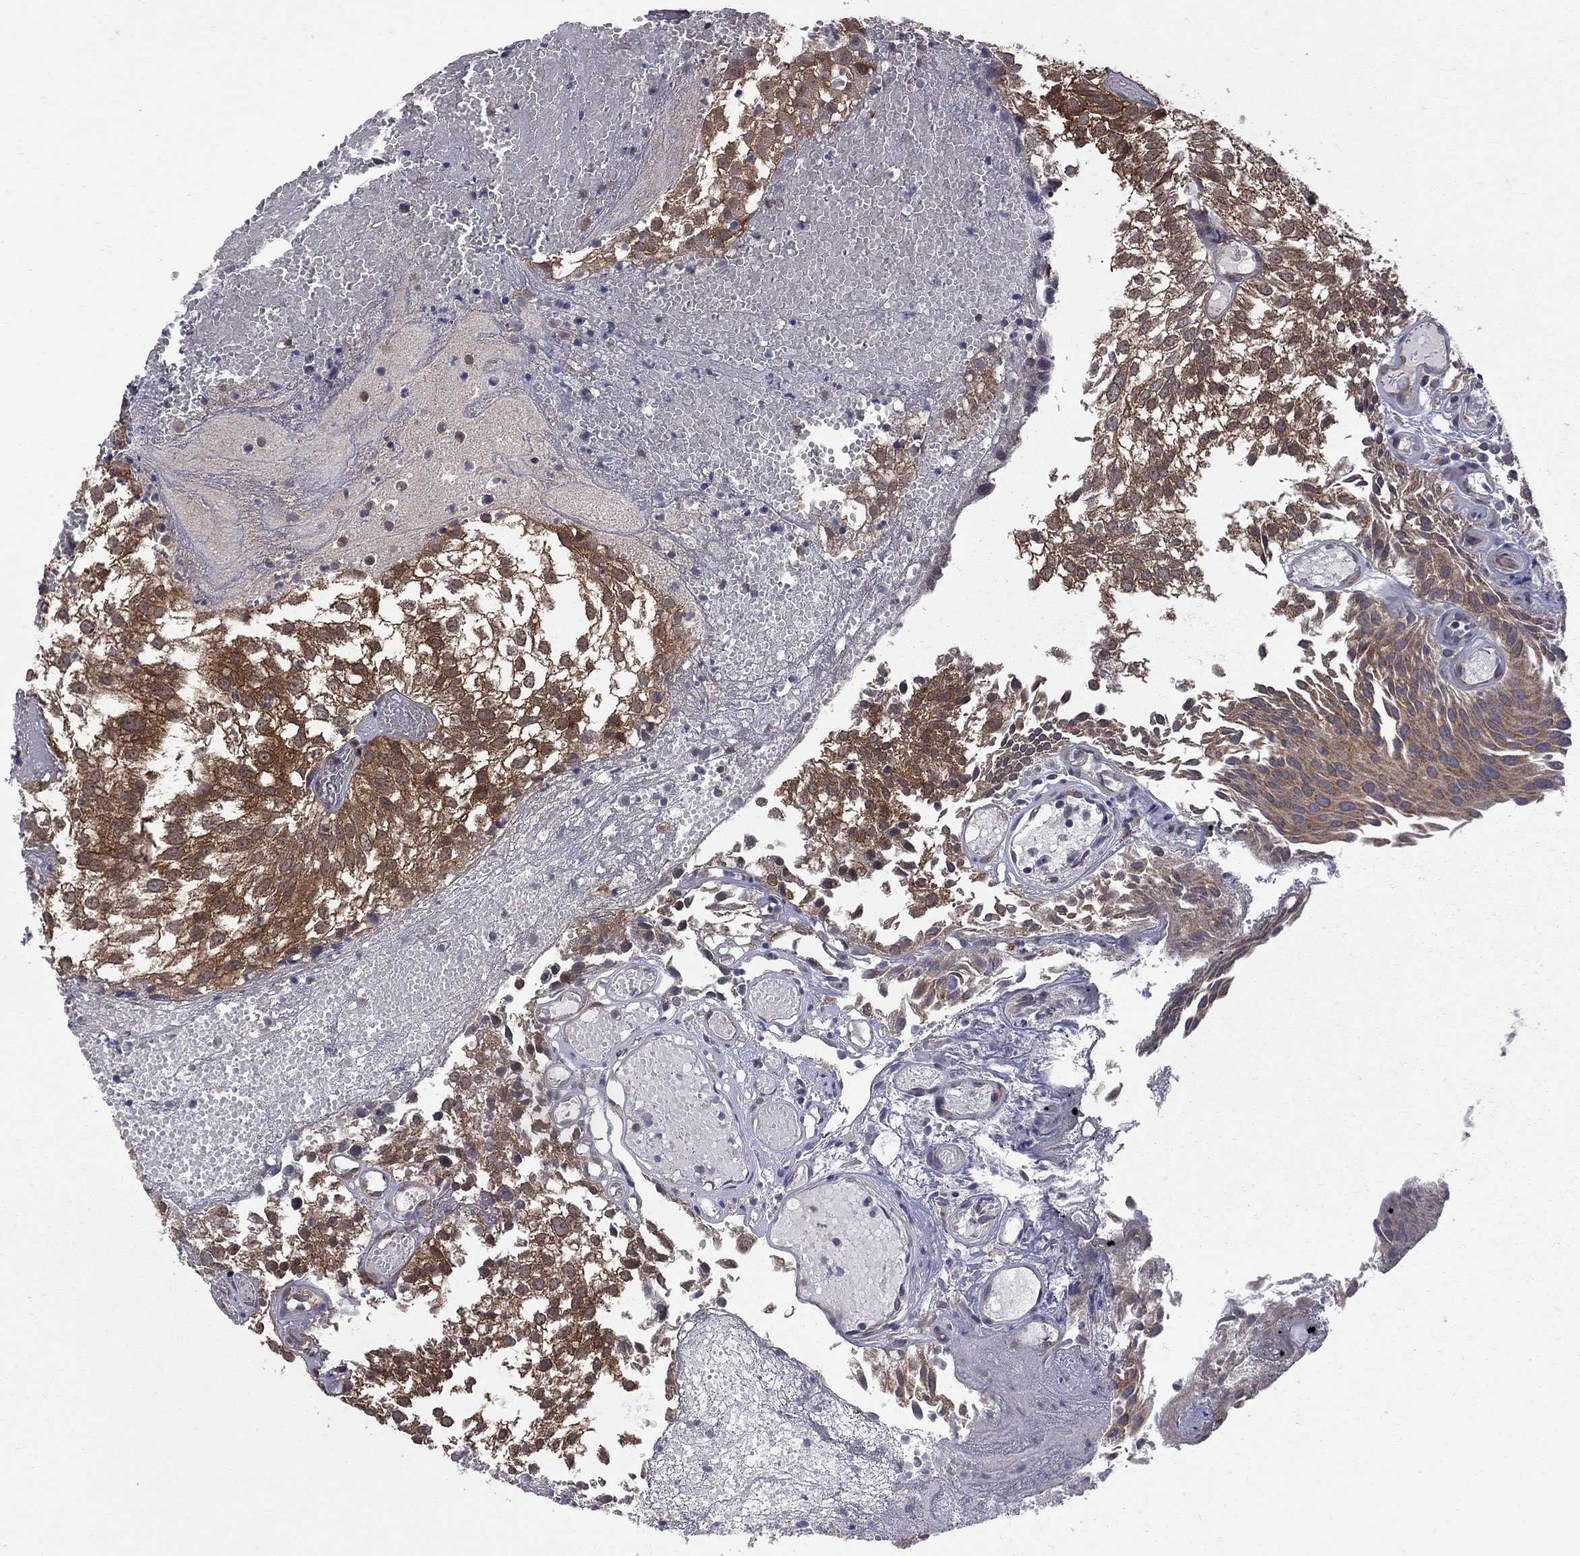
{"staining": {"intensity": "strong", "quantity": "25%-75%", "location": "cytoplasmic/membranous"}, "tissue": "urothelial cancer", "cell_type": "Tumor cells", "image_type": "cancer", "snomed": [{"axis": "morphology", "description": "Urothelial carcinoma, Low grade"}, {"axis": "topography", "description": "Urinary bladder"}], "caption": "Brown immunohistochemical staining in human urothelial carcinoma (low-grade) exhibits strong cytoplasmic/membranous positivity in approximately 25%-75% of tumor cells. The protein is stained brown, and the nuclei are stained in blue (DAB IHC with brightfield microscopy, high magnification).", "gene": "NAA50", "patient": {"sex": "male", "age": 79}}